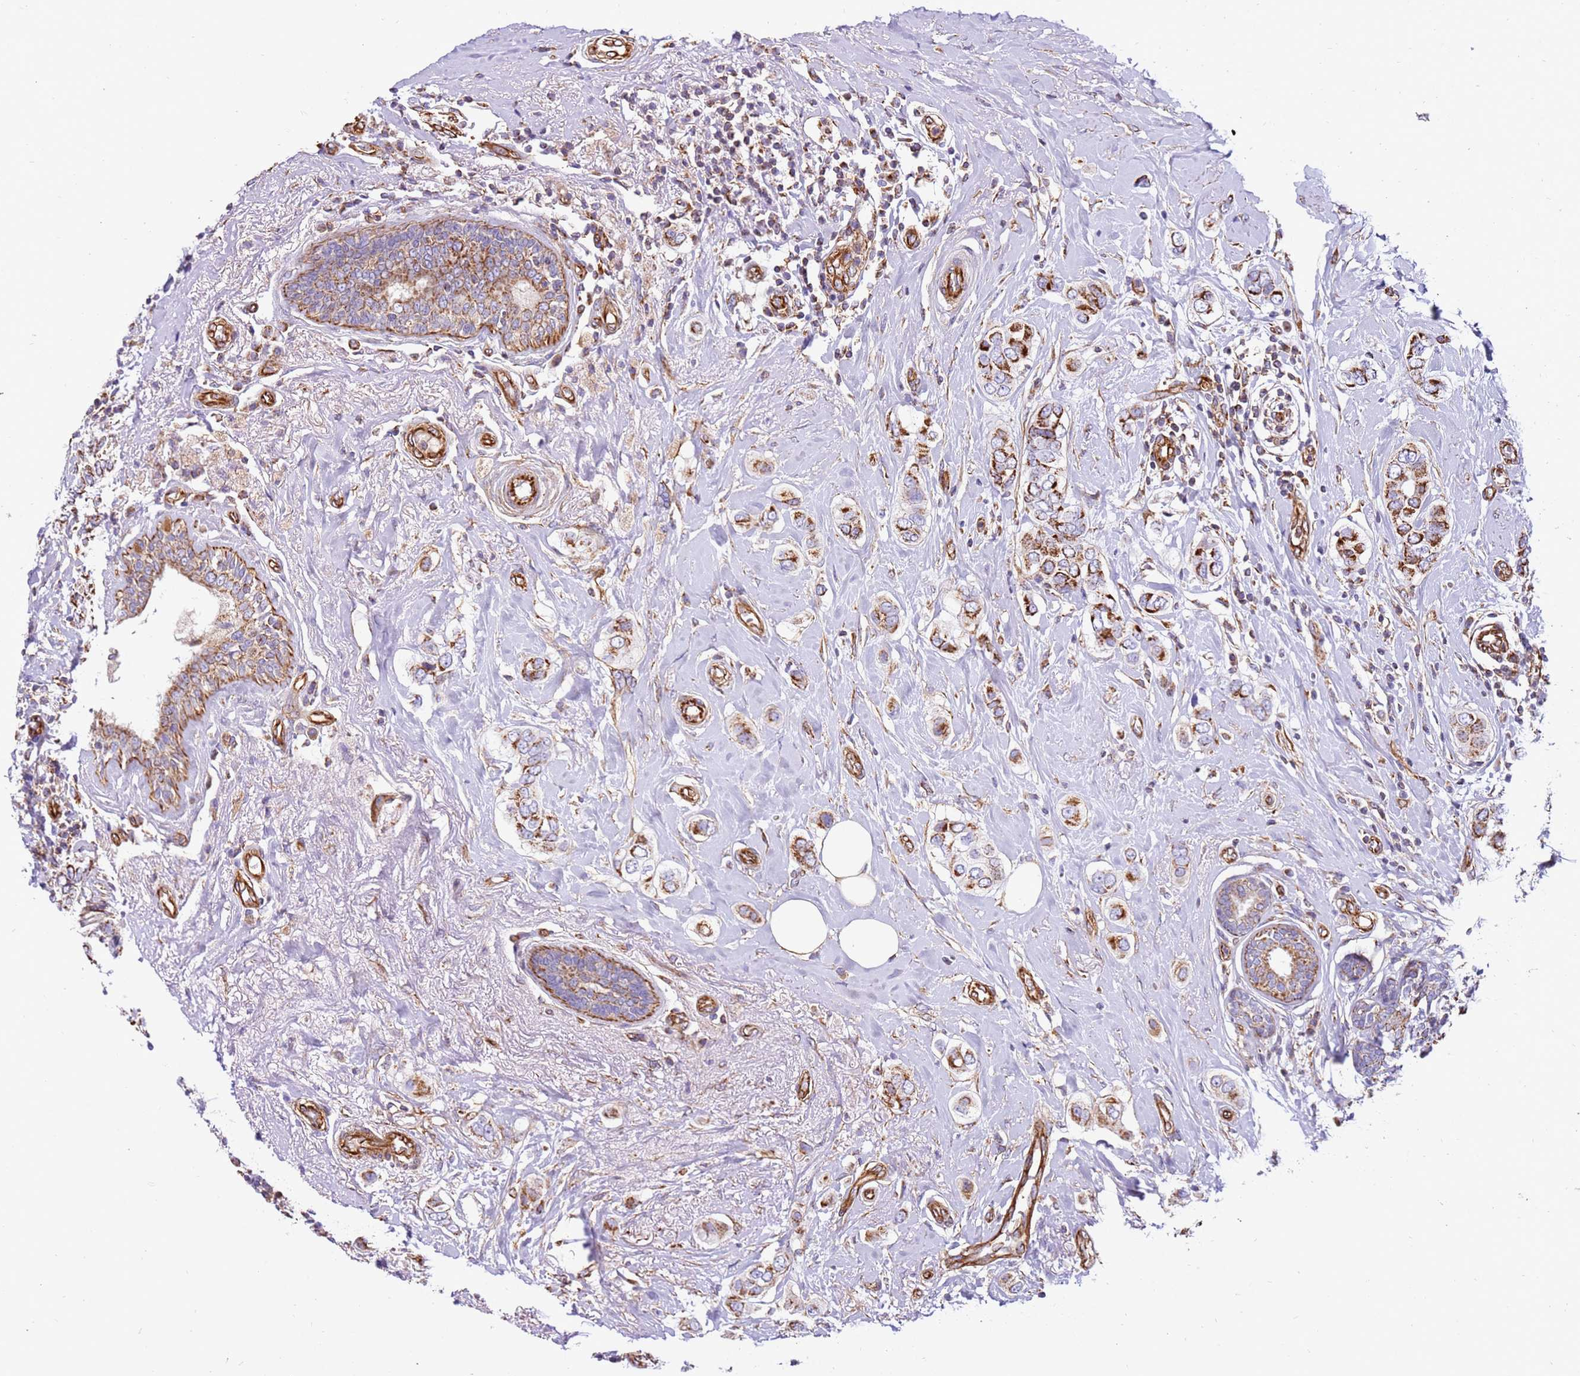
{"staining": {"intensity": "strong", "quantity": ">75%", "location": "cytoplasmic/membranous"}, "tissue": "breast cancer", "cell_type": "Tumor cells", "image_type": "cancer", "snomed": [{"axis": "morphology", "description": "Lobular carcinoma"}, {"axis": "topography", "description": "Breast"}], "caption": "Protein expression analysis of human breast cancer (lobular carcinoma) reveals strong cytoplasmic/membranous positivity in about >75% of tumor cells.", "gene": "MRPL20", "patient": {"sex": "female", "age": 51}}